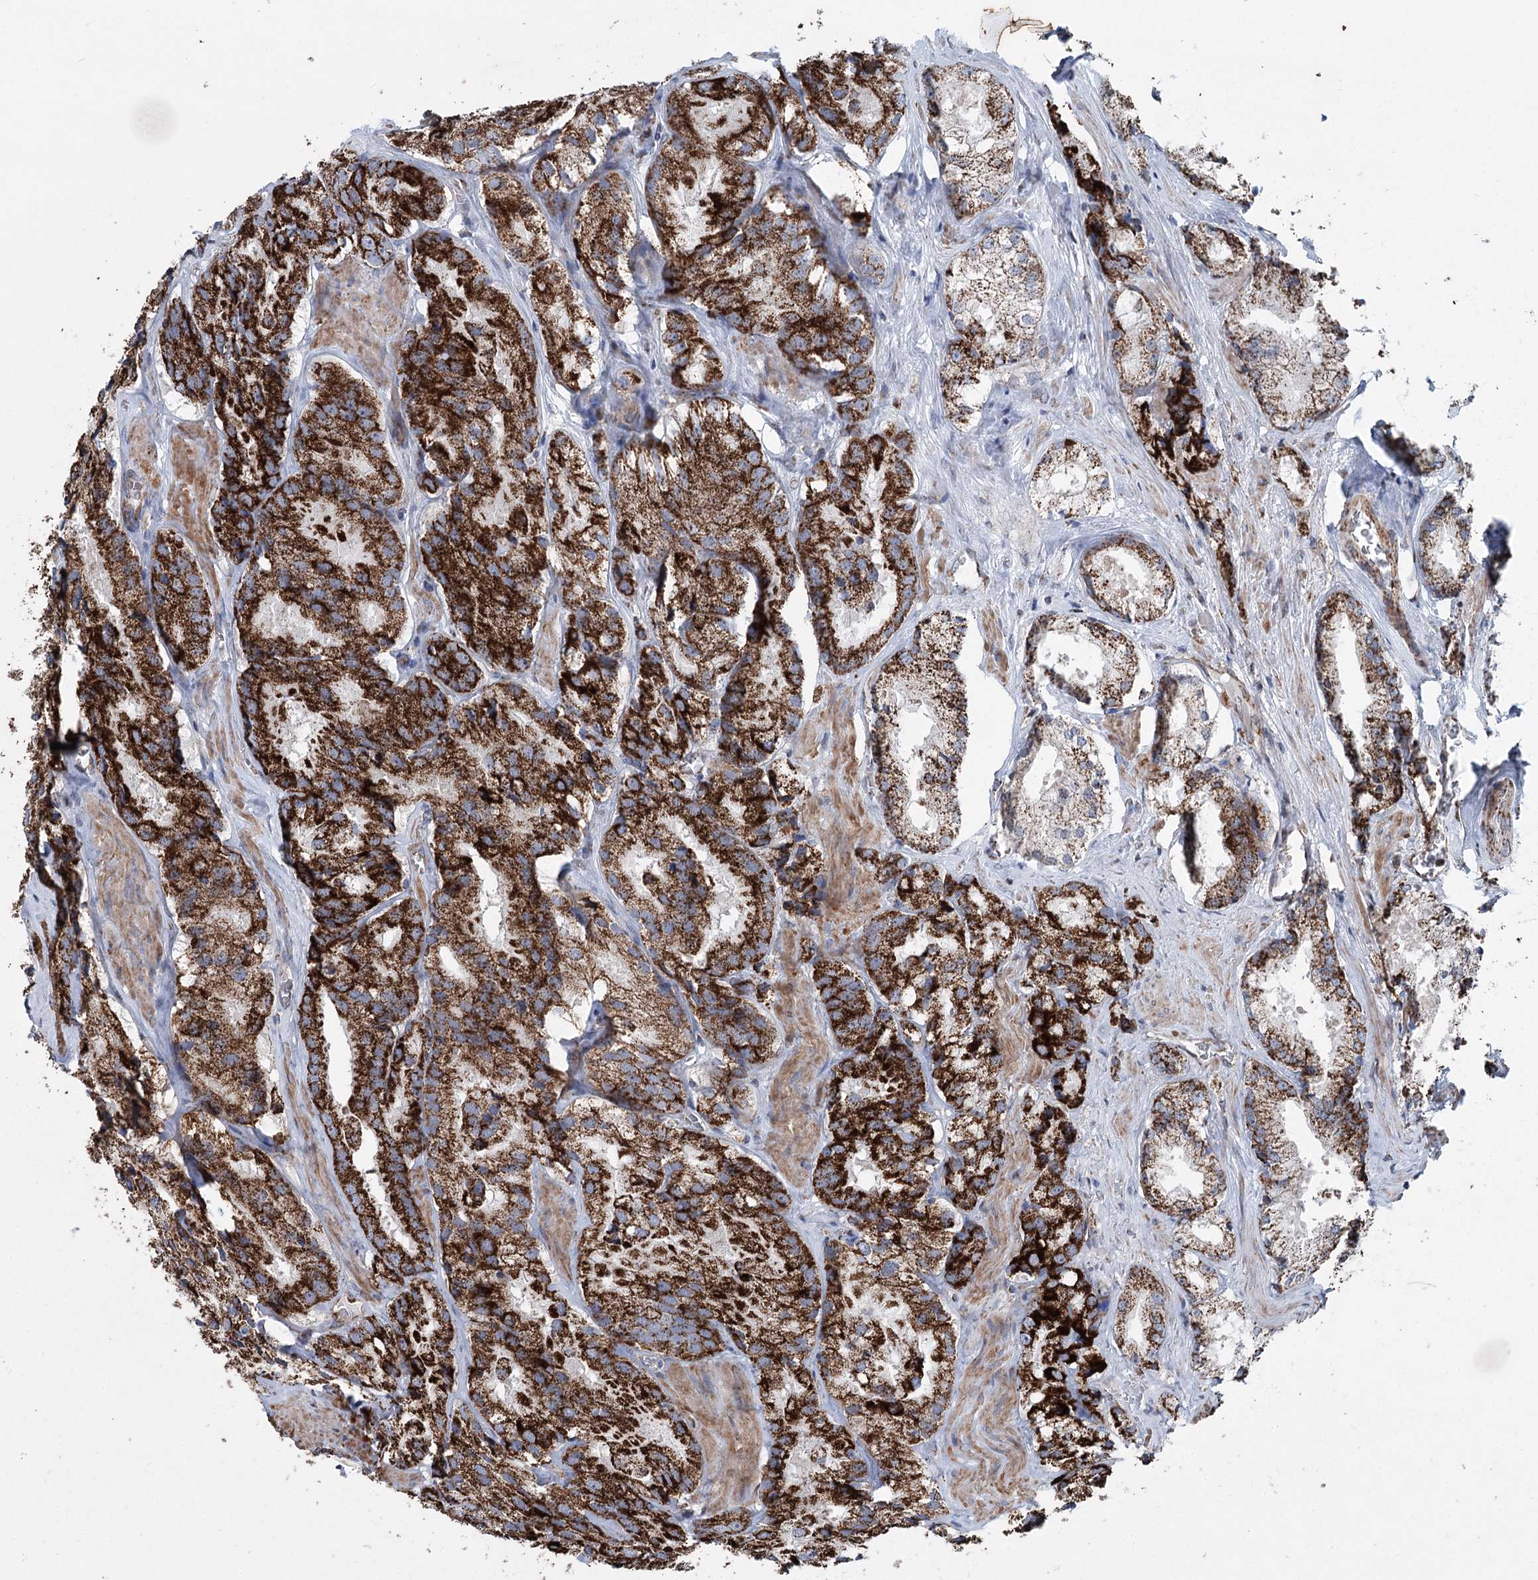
{"staining": {"intensity": "strong", "quantity": ">75%", "location": "cytoplasmic/membranous"}, "tissue": "prostate cancer", "cell_type": "Tumor cells", "image_type": "cancer", "snomed": [{"axis": "morphology", "description": "Adenocarcinoma, High grade"}, {"axis": "topography", "description": "Prostate"}], "caption": "Adenocarcinoma (high-grade) (prostate) was stained to show a protein in brown. There is high levels of strong cytoplasmic/membranous positivity in approximately >75% of tumor cells.", "gene": "UCN3", "patient": {"sex": "male", "age": 66}}